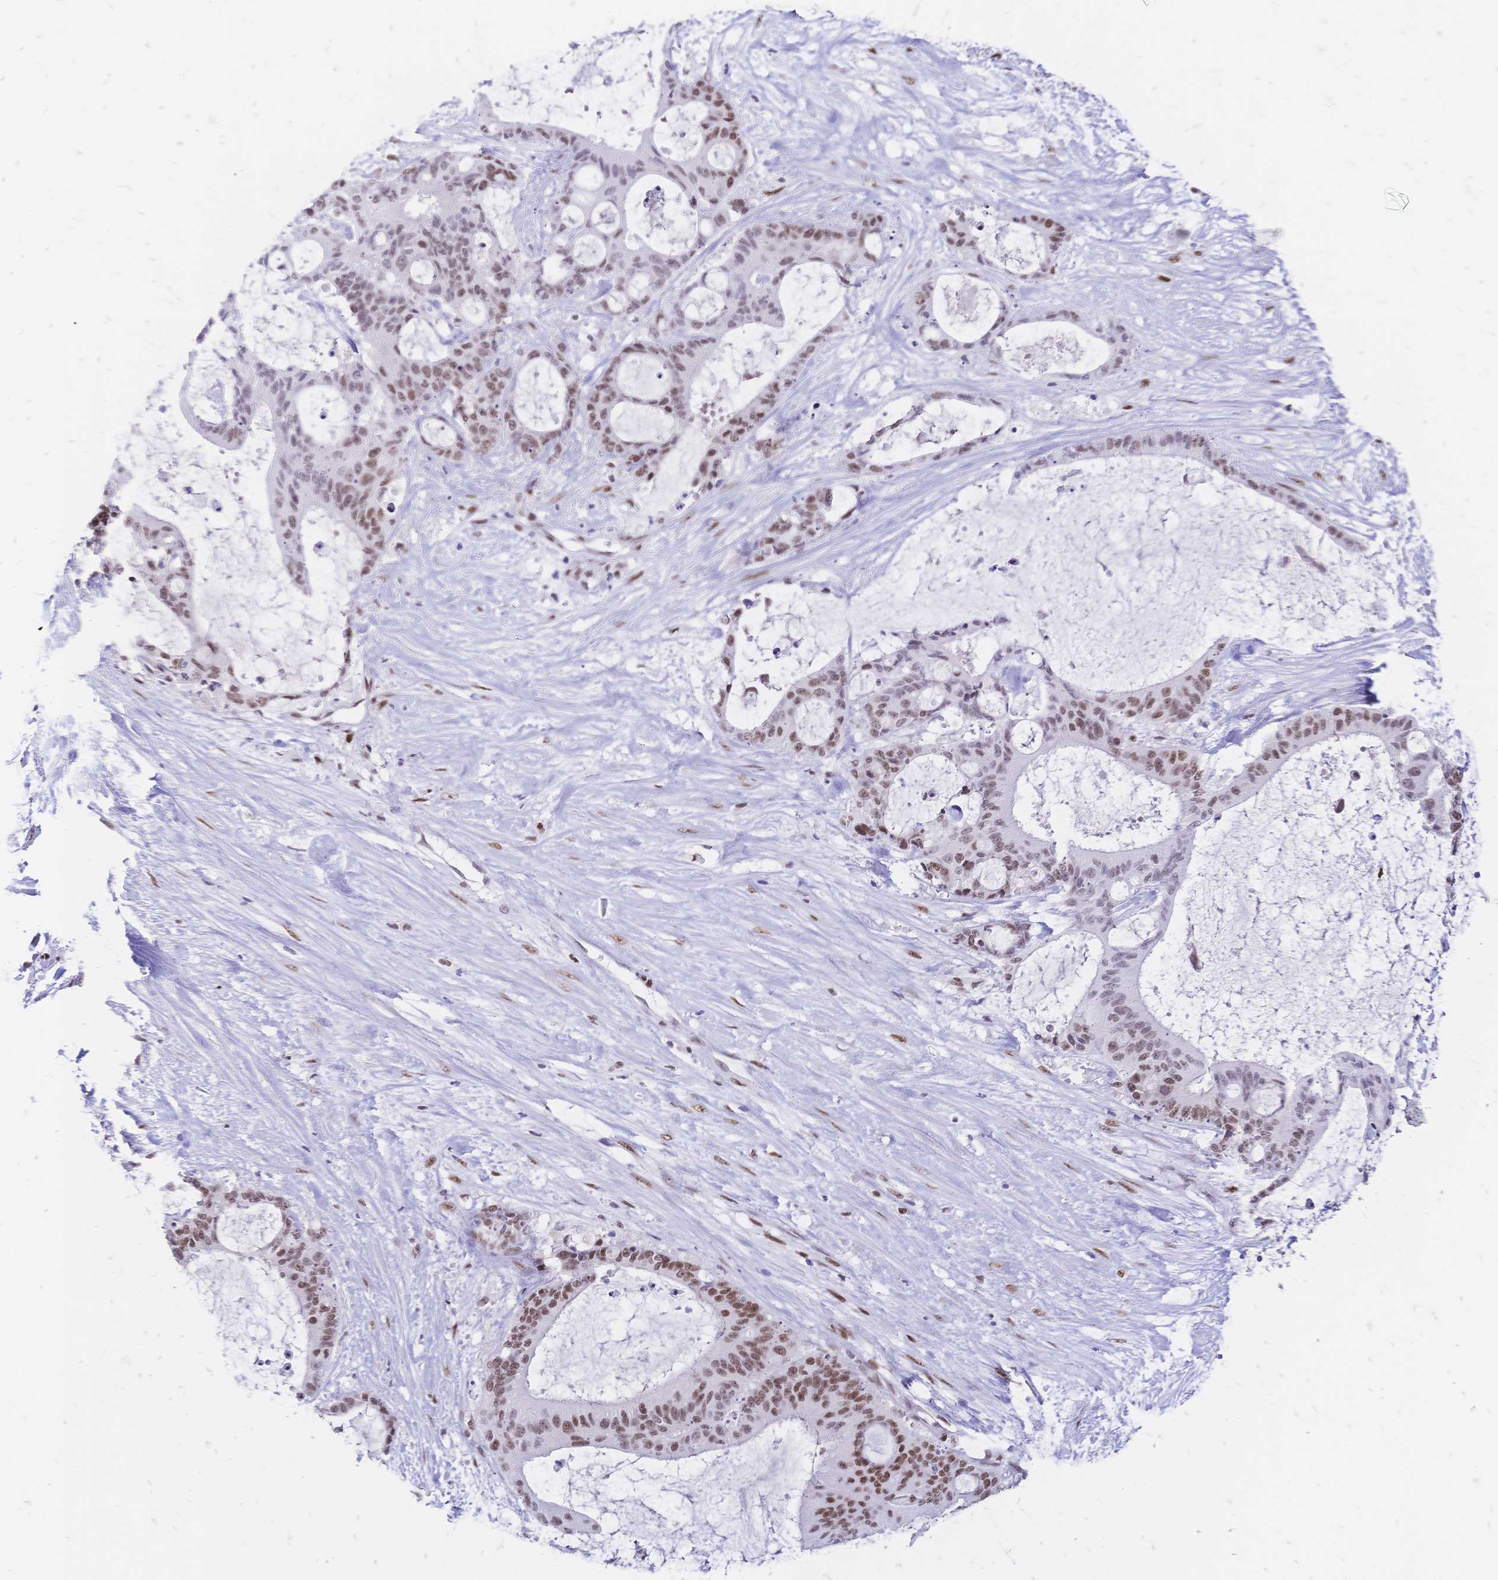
{"staining": {"intensity": "moderate", "quantity": ">75%", "location": "nuclear"}, "tissue": "liver cancer", "cell_type": "Tumor cells", "image_type": "cancer", "snomed": [{"axis": "morphology", "description": "Normal tissue, NOS"}, {"axis": "morphology", "description": "Cholangiocarcinoma"}, {"axis": "topography", "description": "Liver"}, {"axis": "topography", "description": "Peripheral nerve tissue"}], "caption": "Immunohistochemical staining of human cholangiocarcinoma (liver) demonstrates medium levels of moderate nuclear protein positivity in approximately >75% of tumor cells.", "gene": "NFIC", "patient": {"sex": "female", "age": 73}}